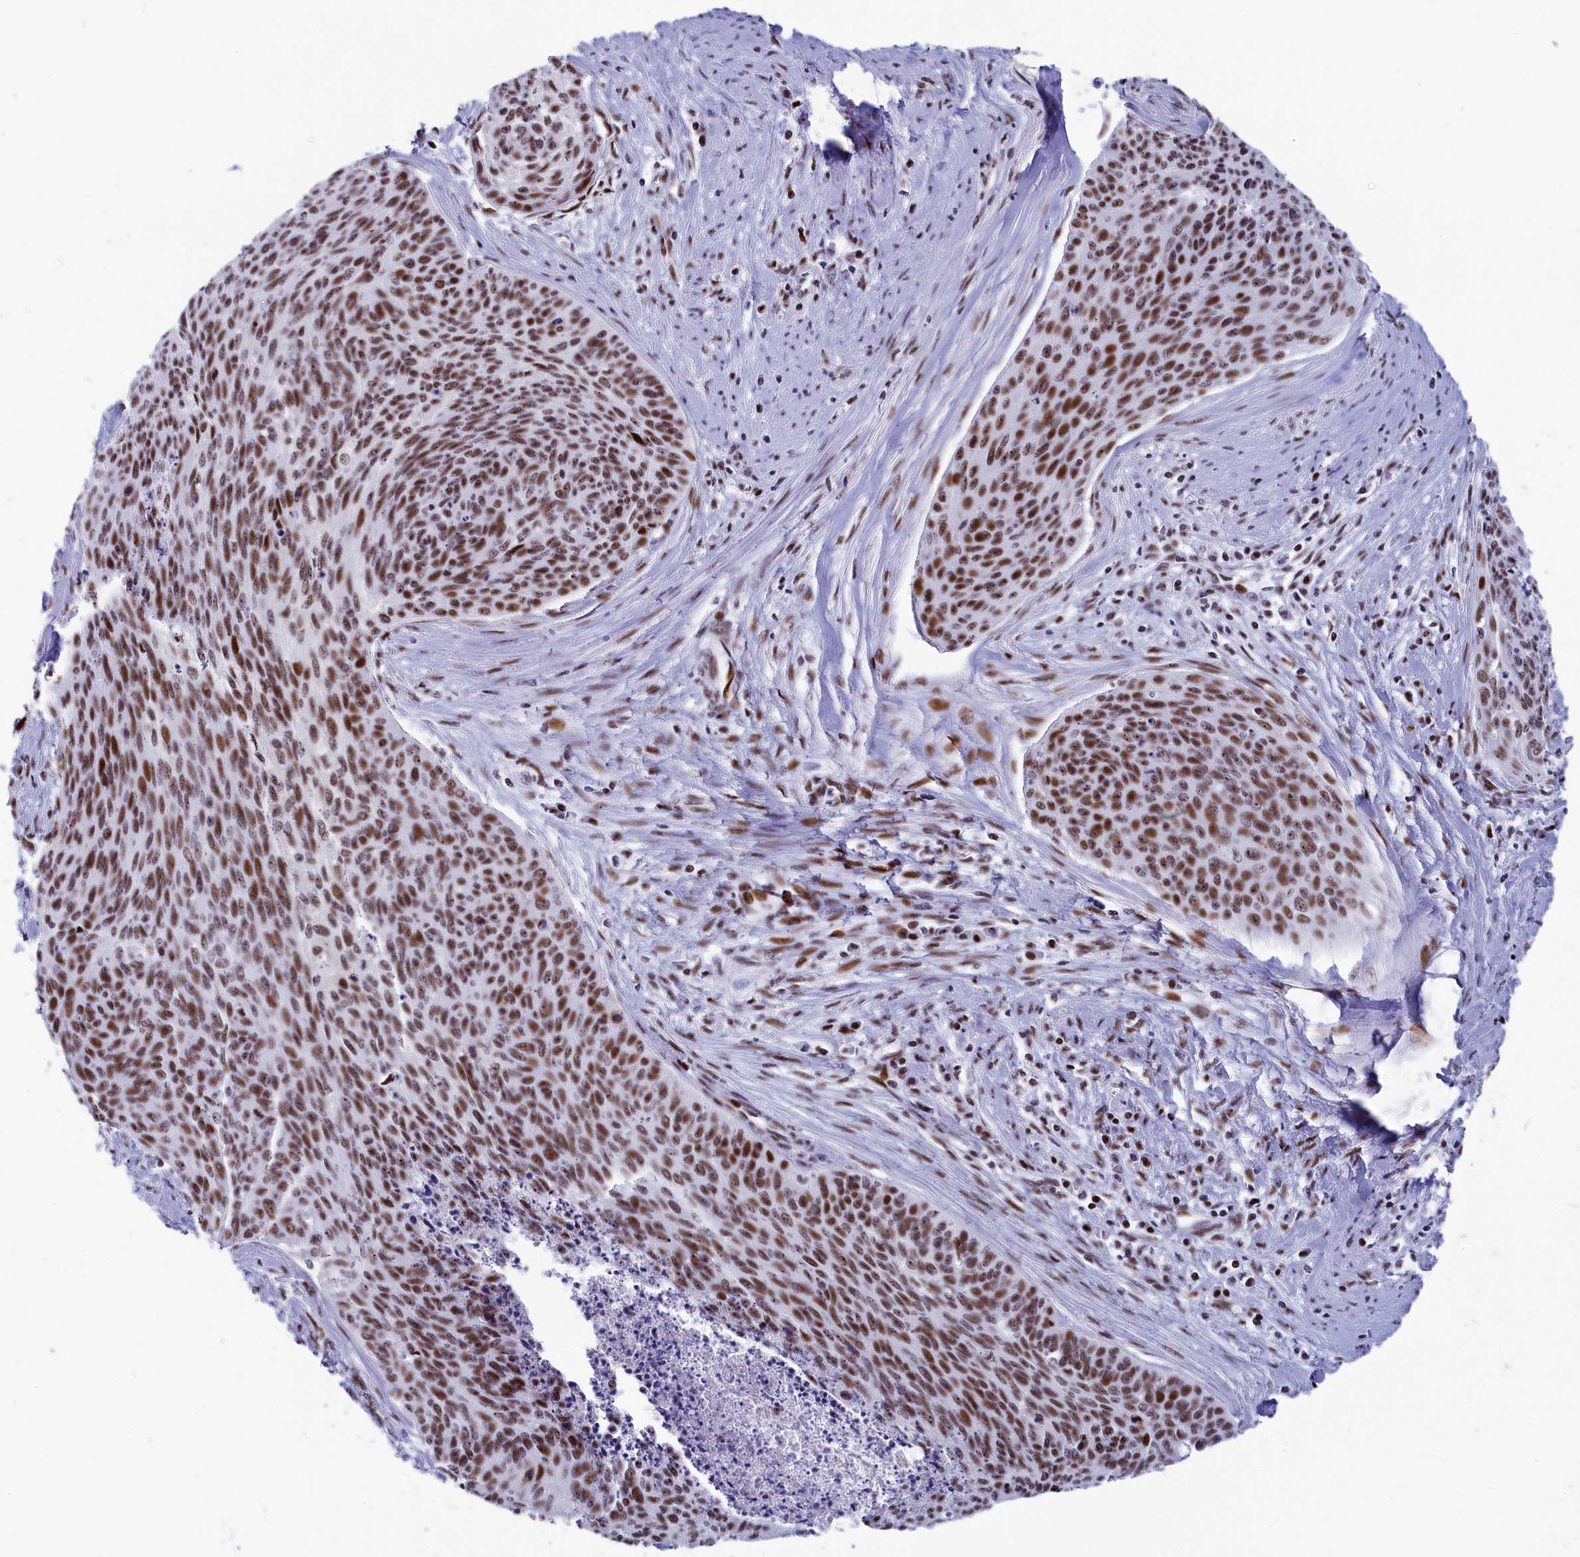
{"staining": {"intensity": "moderate", "quantity": ">75%", "location": "nuclear"}, "tissue": "cervical cancer", "cell_type": "Tumor cells", "image_type": "cancer", "snomed": [{"axis": "morphology", "description": "Squamous cell carcinoma, NOS"}, {"axis": "topography", "description": "Cervix"}], "caption": "DAB immunohistochemical staining of squamous cell carcinoma (cervical) demonstrates moderate nuclear protein expression in about >75% of tumor cells.", "gene": "NSA2", "patient": {"sex": "female", "age": 55}}